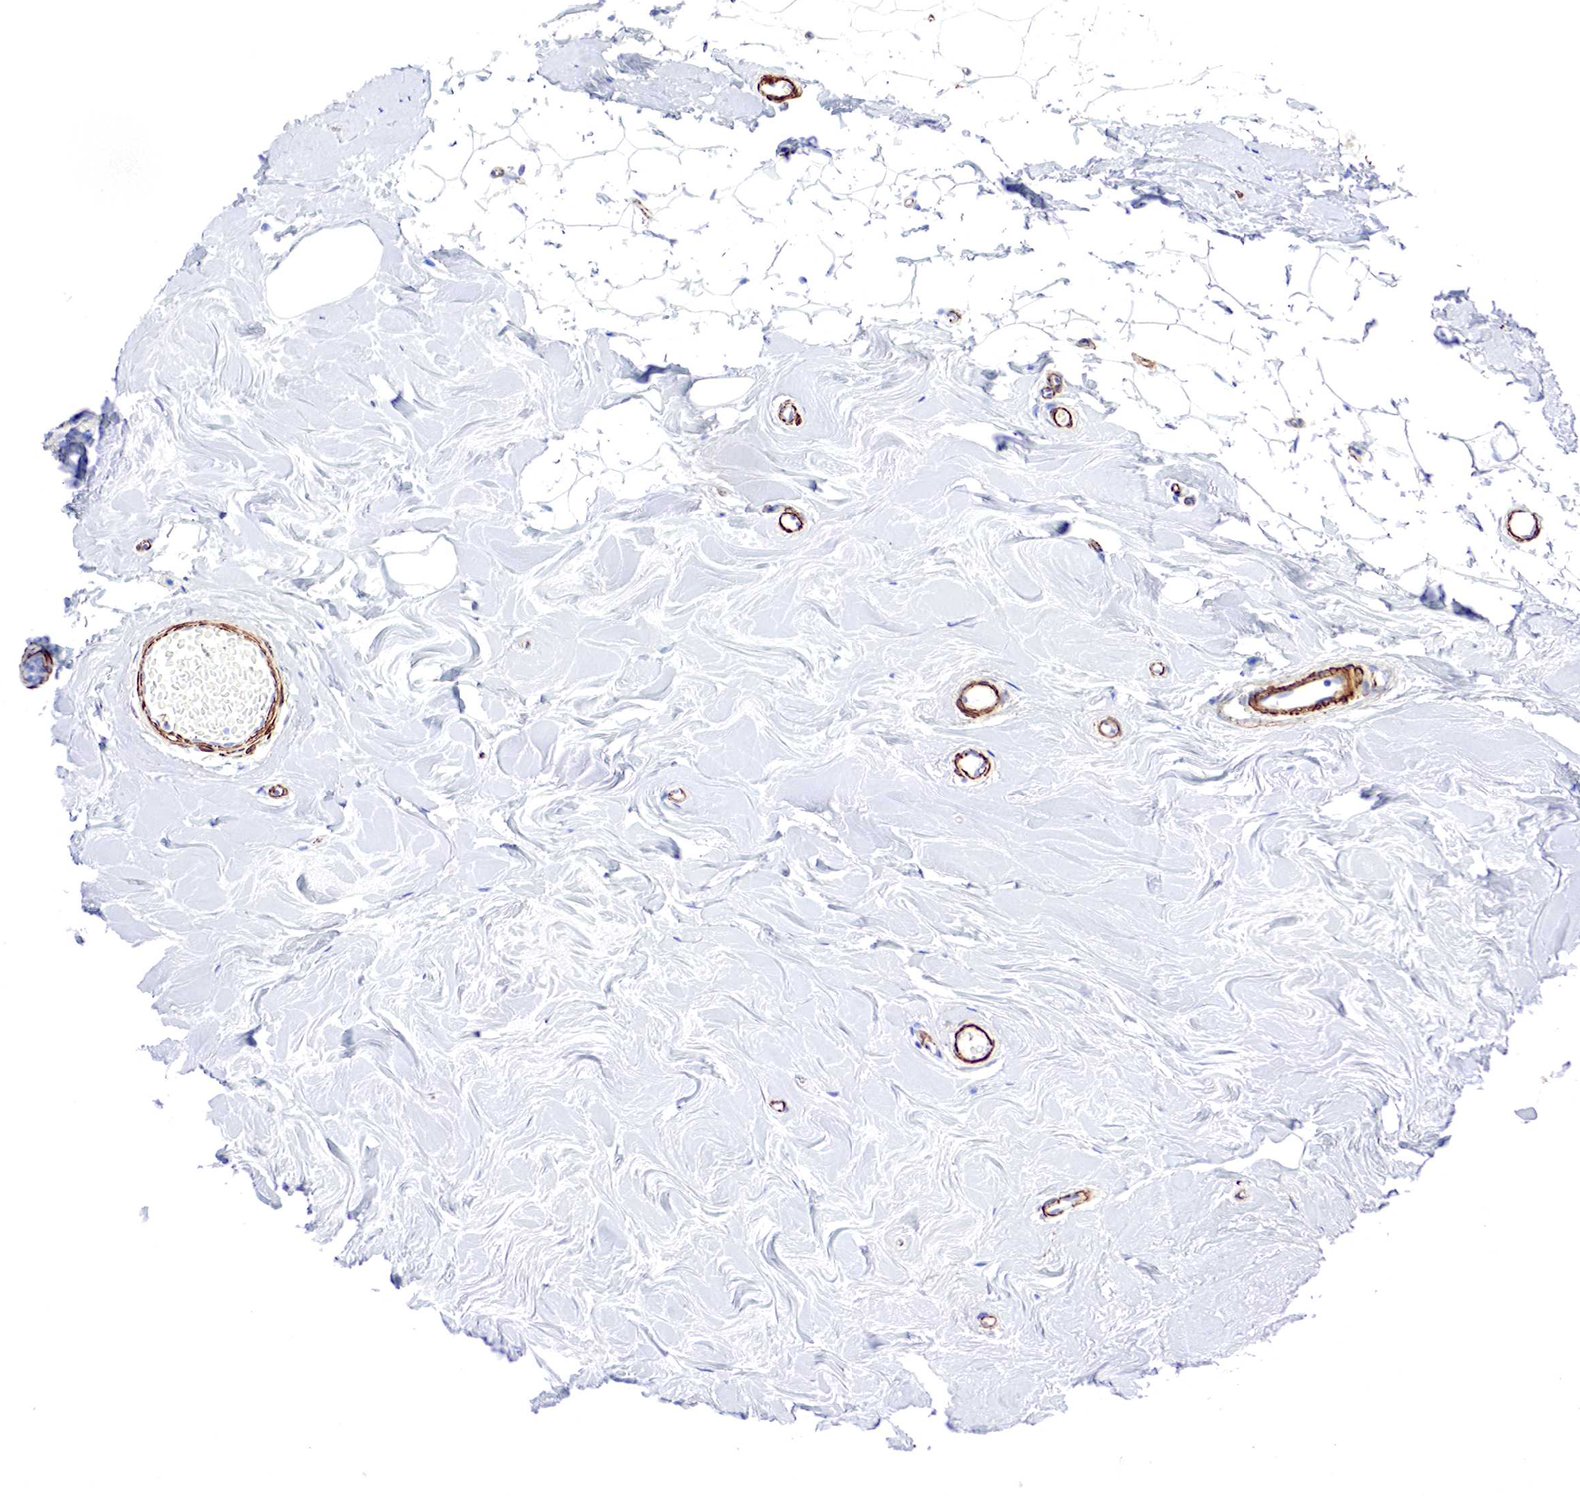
{"staining": {"intensity": "negative", "quantity": "none", "location": "none"}, "tissue": "adipose tissue", "cell_type": "Adipocytes", "image_type": "normal", "snomed": [{"axis": "morphology", "description": "Normal tissue, NOS"}, {"axis": "topography", "description": "Breast"}], "caption": "Immunohistochemistry of normal adipose tissue reveals no staining in adipocytes. (Stains: DAB immunohistochemistry with hematoxylin counter stain, Microscopy: brightfield microscopy at high magnification).", "gene": "TPM1", "patient": {"sex": "female", "age": 44}}